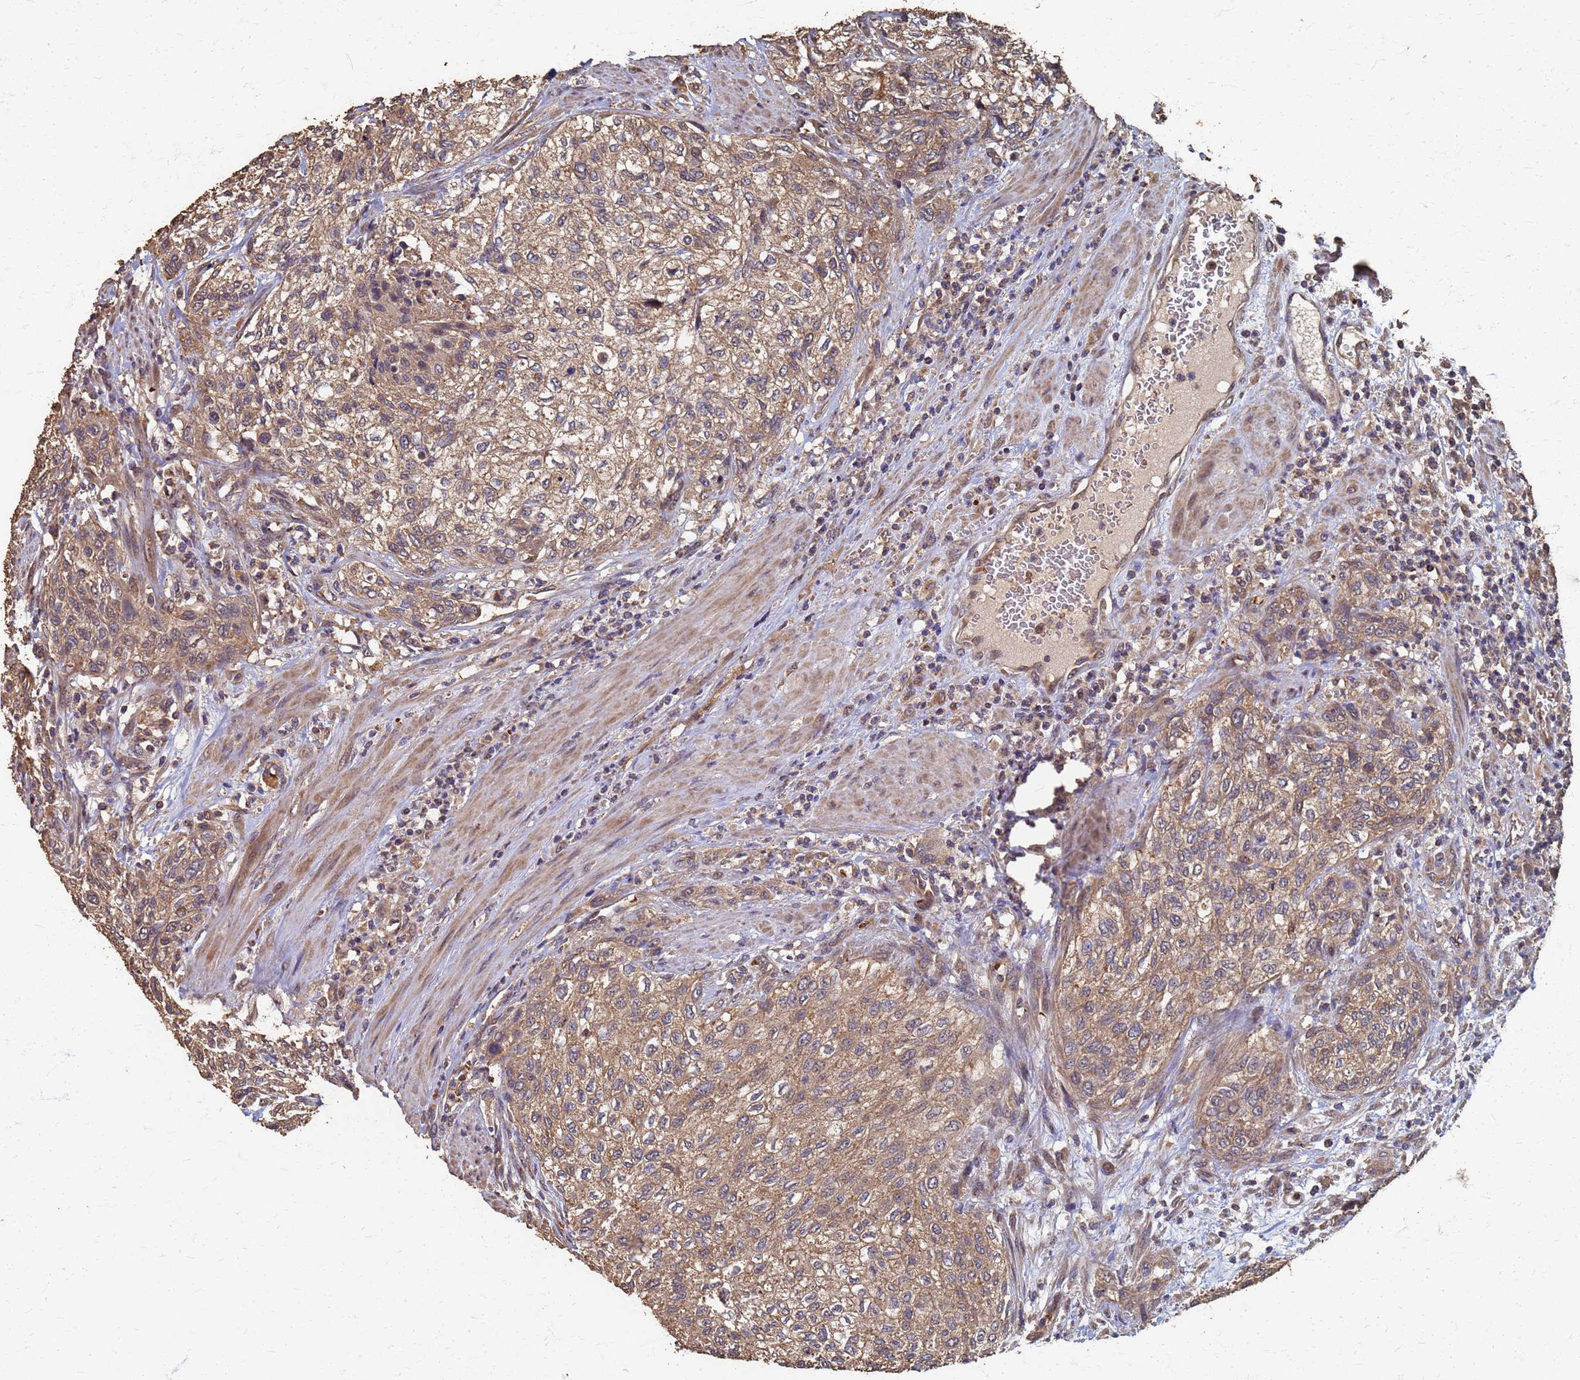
{"staining": {"intensity": "moderate", "quantity": ">75%", "location": "cytoplasmic/membranous"}, "tissue": "urothelial cancer", "cell_type": "Tumor cells", "image_type": "cancer", "snomed": [{"axis": "morphology", "description": "Urothelial carcinoma, High grade"}, {"axis": "topography", "description": "Urinary bladder"}], "caption": "The histopathology image exhibits immunohistochemical staining of urothelial cancer. There is moderate cytoplasmic/membranous staining is seen in about >75% of tumor cells.", "gene": "DPH5", "patient": {"sex": "male", "age": 35}}